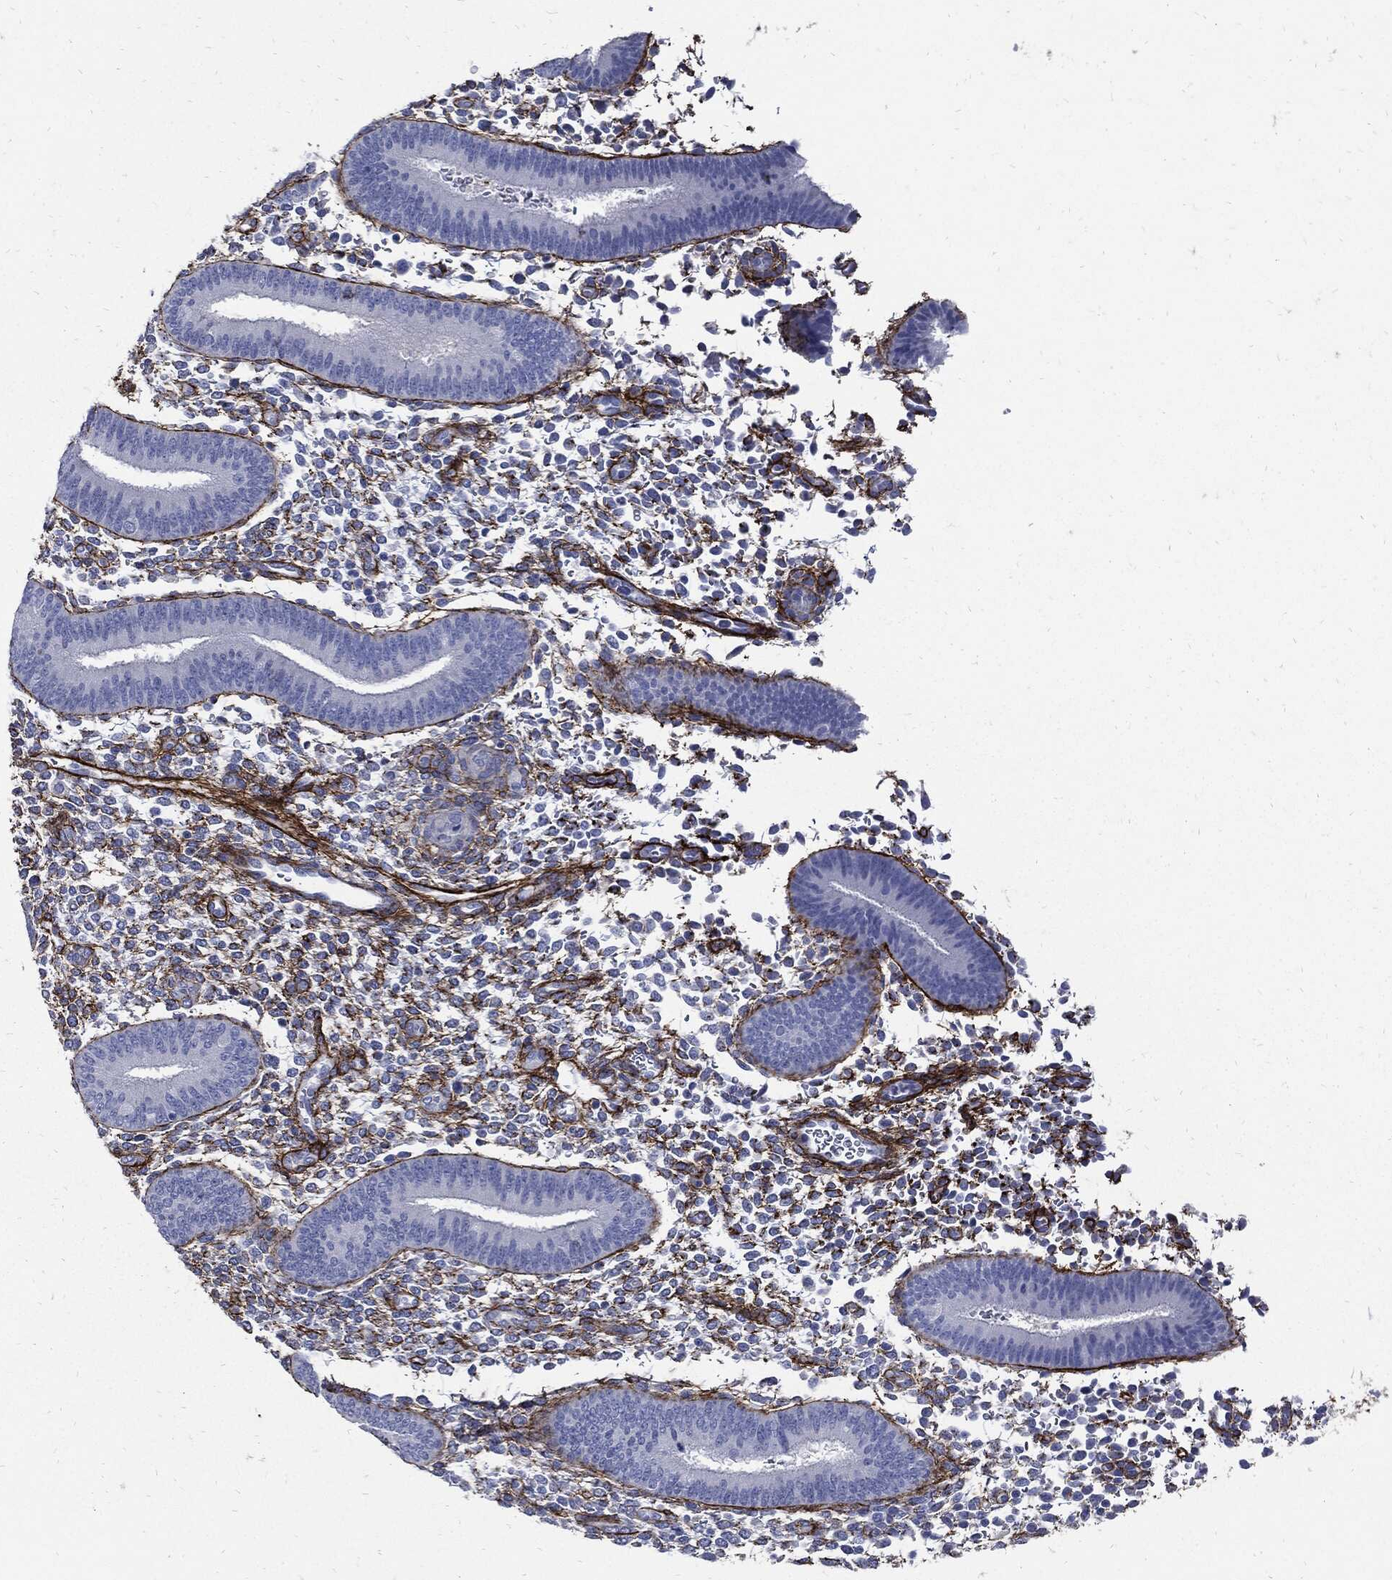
{"staining": {"intensity": "strong", "quantity": "25%-75%", "location": "cytoplasmic/membranous"}, "tissue": "endometrium", "cell_type": "Cells in endometrial stroma", "image_type": "normal", "snomed": [{"axis": "morphology", "description": "Normal tissue, NOS"}, {"axis": "topography", "description": "Endometrium"}], "caption": "Protein analysis of unremarkable endometrium reveals strong cytoplasmic/membranous expression in about 25%-75% of cells in endometrial stroma.", "gene": "FBN1", "patient": {"sex": "female", "age": 39}}